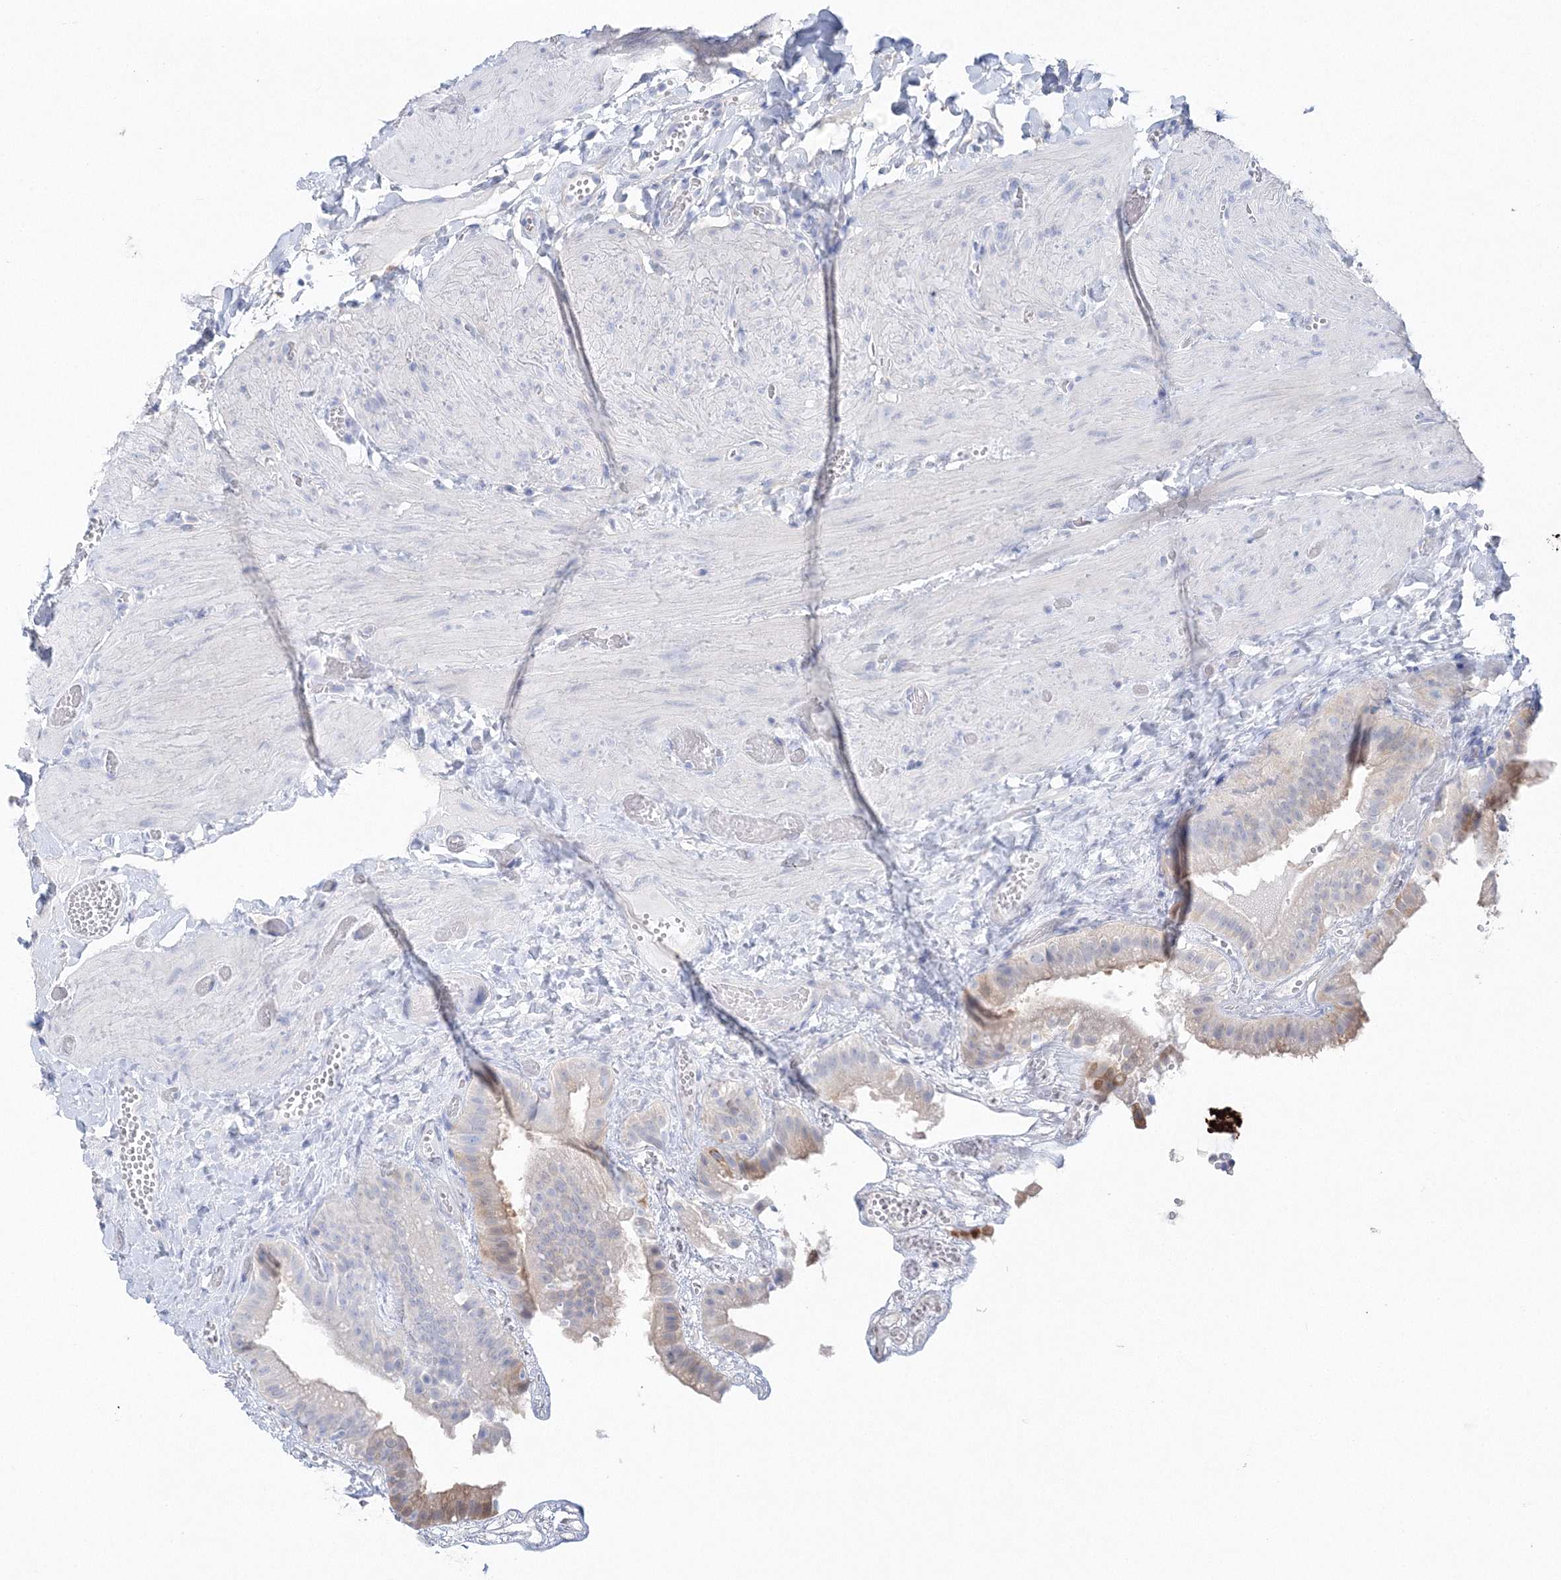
{"staining": {"intensity": "strong", "quantity": "<25%", "location": "cytoplasmic/membranous"}, "tissue": "gallbladder", "cell_type": "Glandular cells", "image_type": "normal", "snomed": [{"axis": "morphology", "description": "Normal tissue, NOS"}, {"axis": "topography", "description": "Gallbladder"}], "caption": "The image shows immunohistochemical staining of normal gallbladder. There is strong cytoplasmic/membranous staining is appreciated in about <25% of glandular cells.", "gene": "HMGCS1", "patient": {"sex": "female", "age": 64}}